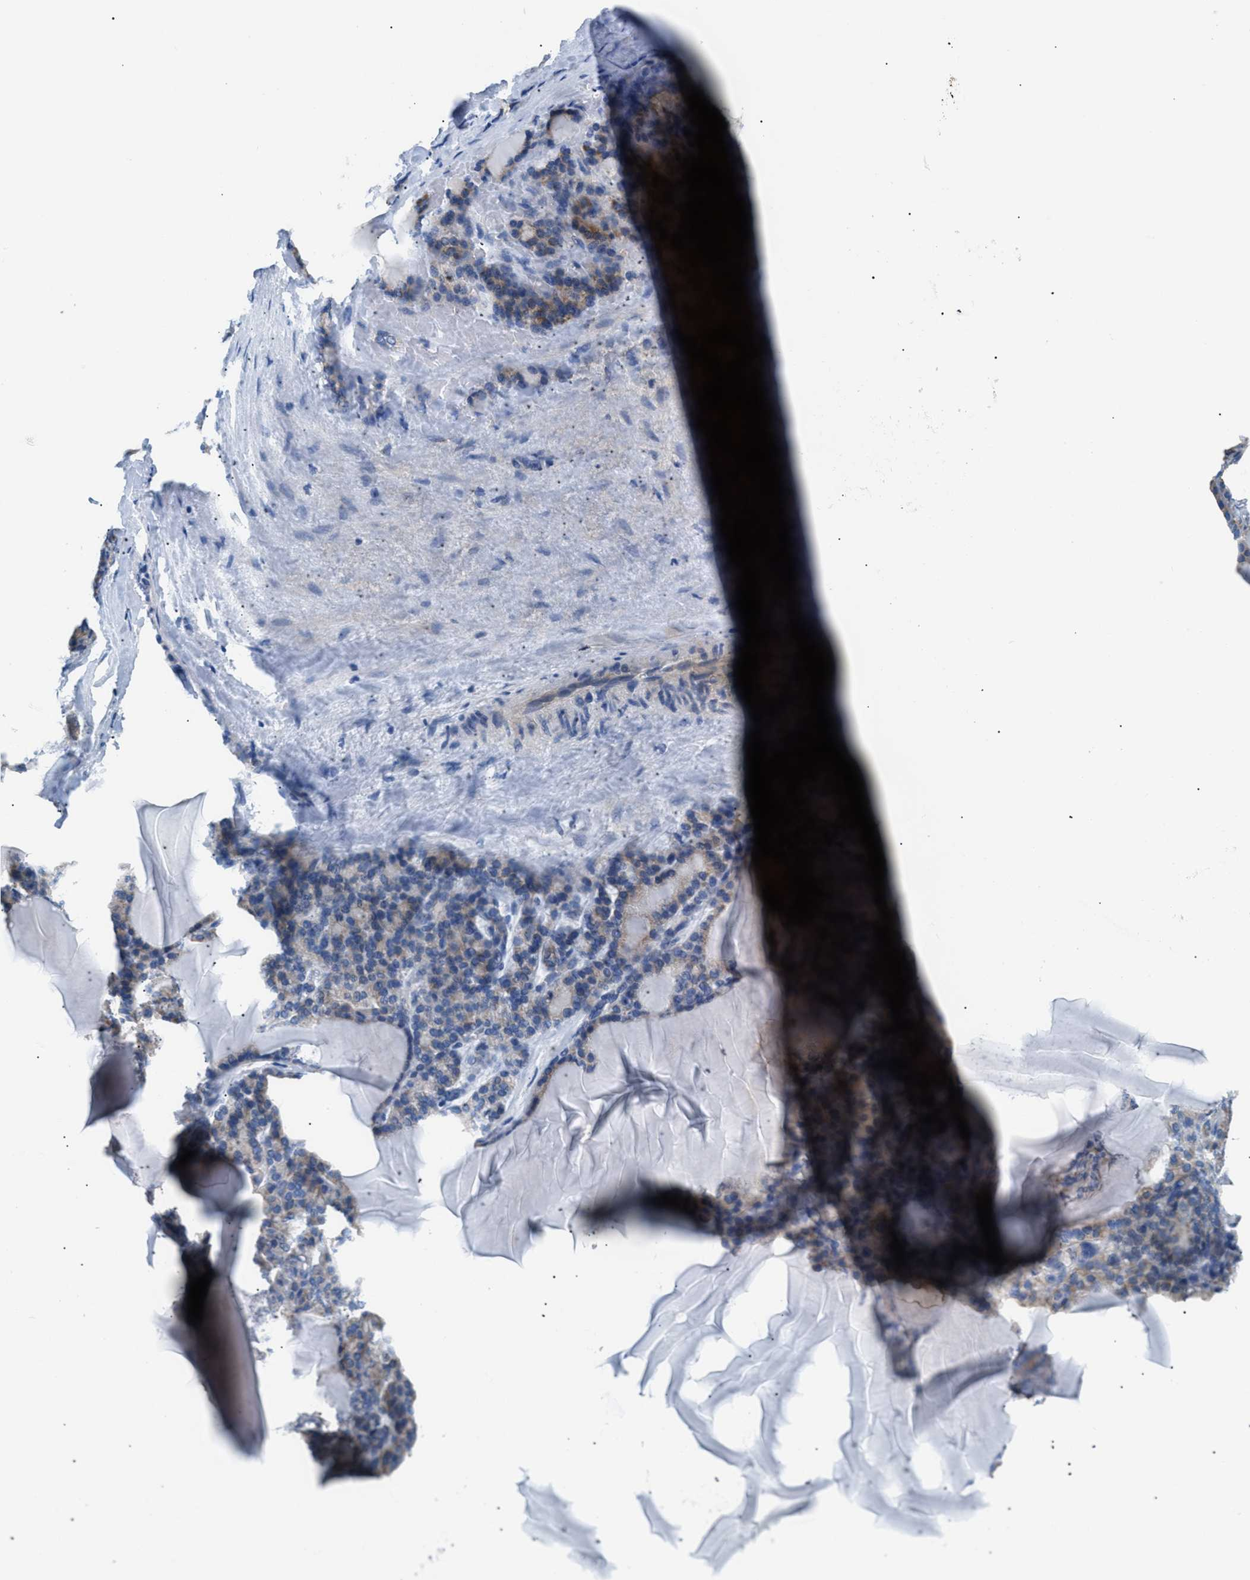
{"staining": {"intensity": "moderate", "quantity": "25%-75%", "location": "cytoplasmic/membranous"}, "tissue": "thyroid gland", "cell_type": "Glandular cells", "image_type": "normal", "snomed": [{"axis": "morphology", "description": "Normal tissue, NOS"}, {"axis": "topography", "description": "Thyroid gland"}], "caption": "Immunohistochemistry (IHC) image of benign human thyroid gland stained for a protein (brown), which reveals medium levels of moderate cytoplasmic/membranous expression in approximately 25%-75% of glandular cells.", "gene": "ILDR1", "patient": {"sex": "female", "age": 28}}